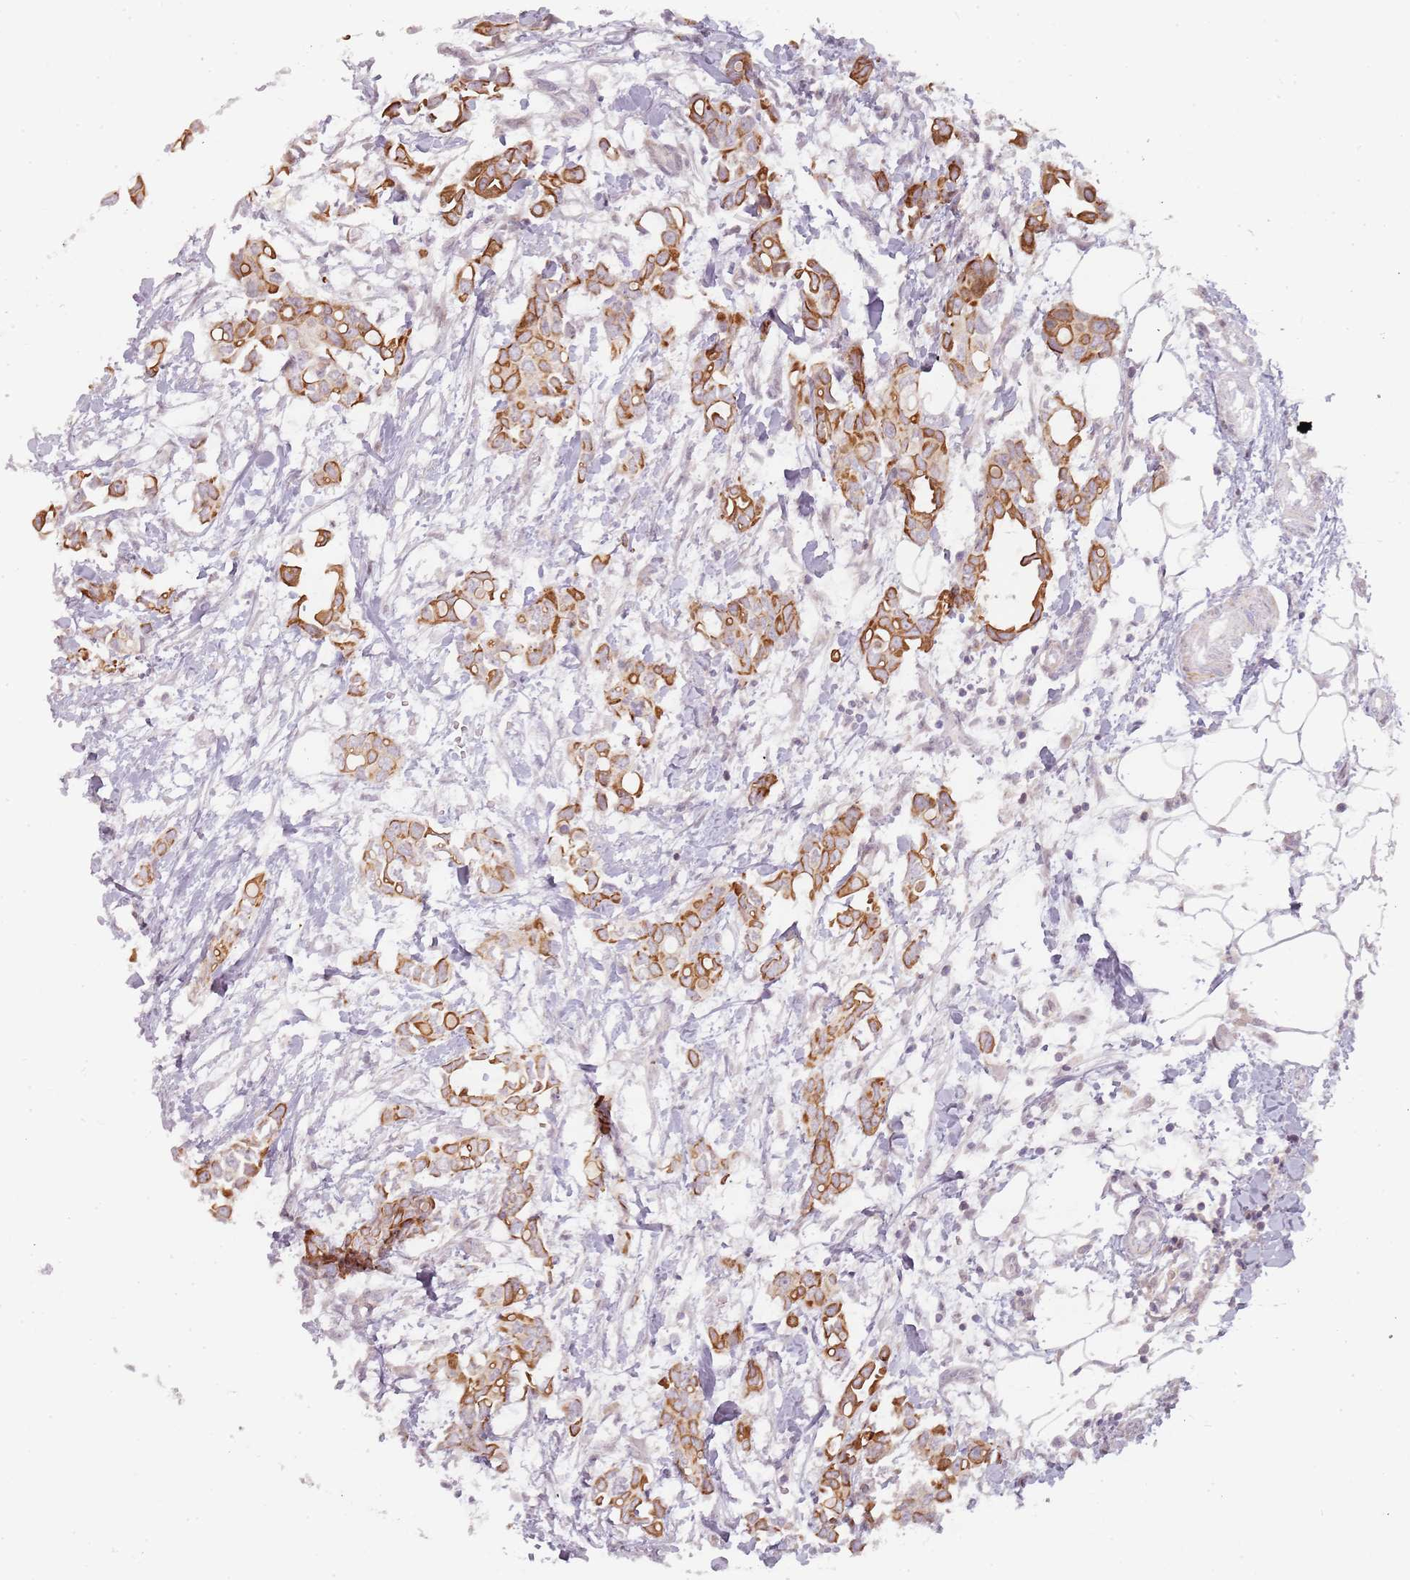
{"staining": {"intensity": "strong", "quantity": ">75%", "location": "cytoplasmic/membranous"}, "tissue": "breast cancer", "cell_type": "Tumor cells", "image_type": "cancer", "snomed": [{"axis": "morphology", "description": "Duct carcinoma"}, {"axis": "topography", "description": "Breast"}], "caption": "Protein expression analysis of breast intraductal carcinoma displays strong cytoplasmic/membranous positivity in about >75% of tumor cells.", "gene": "RPS6KA2", "patient": {"sex": "female", "age": 41}}